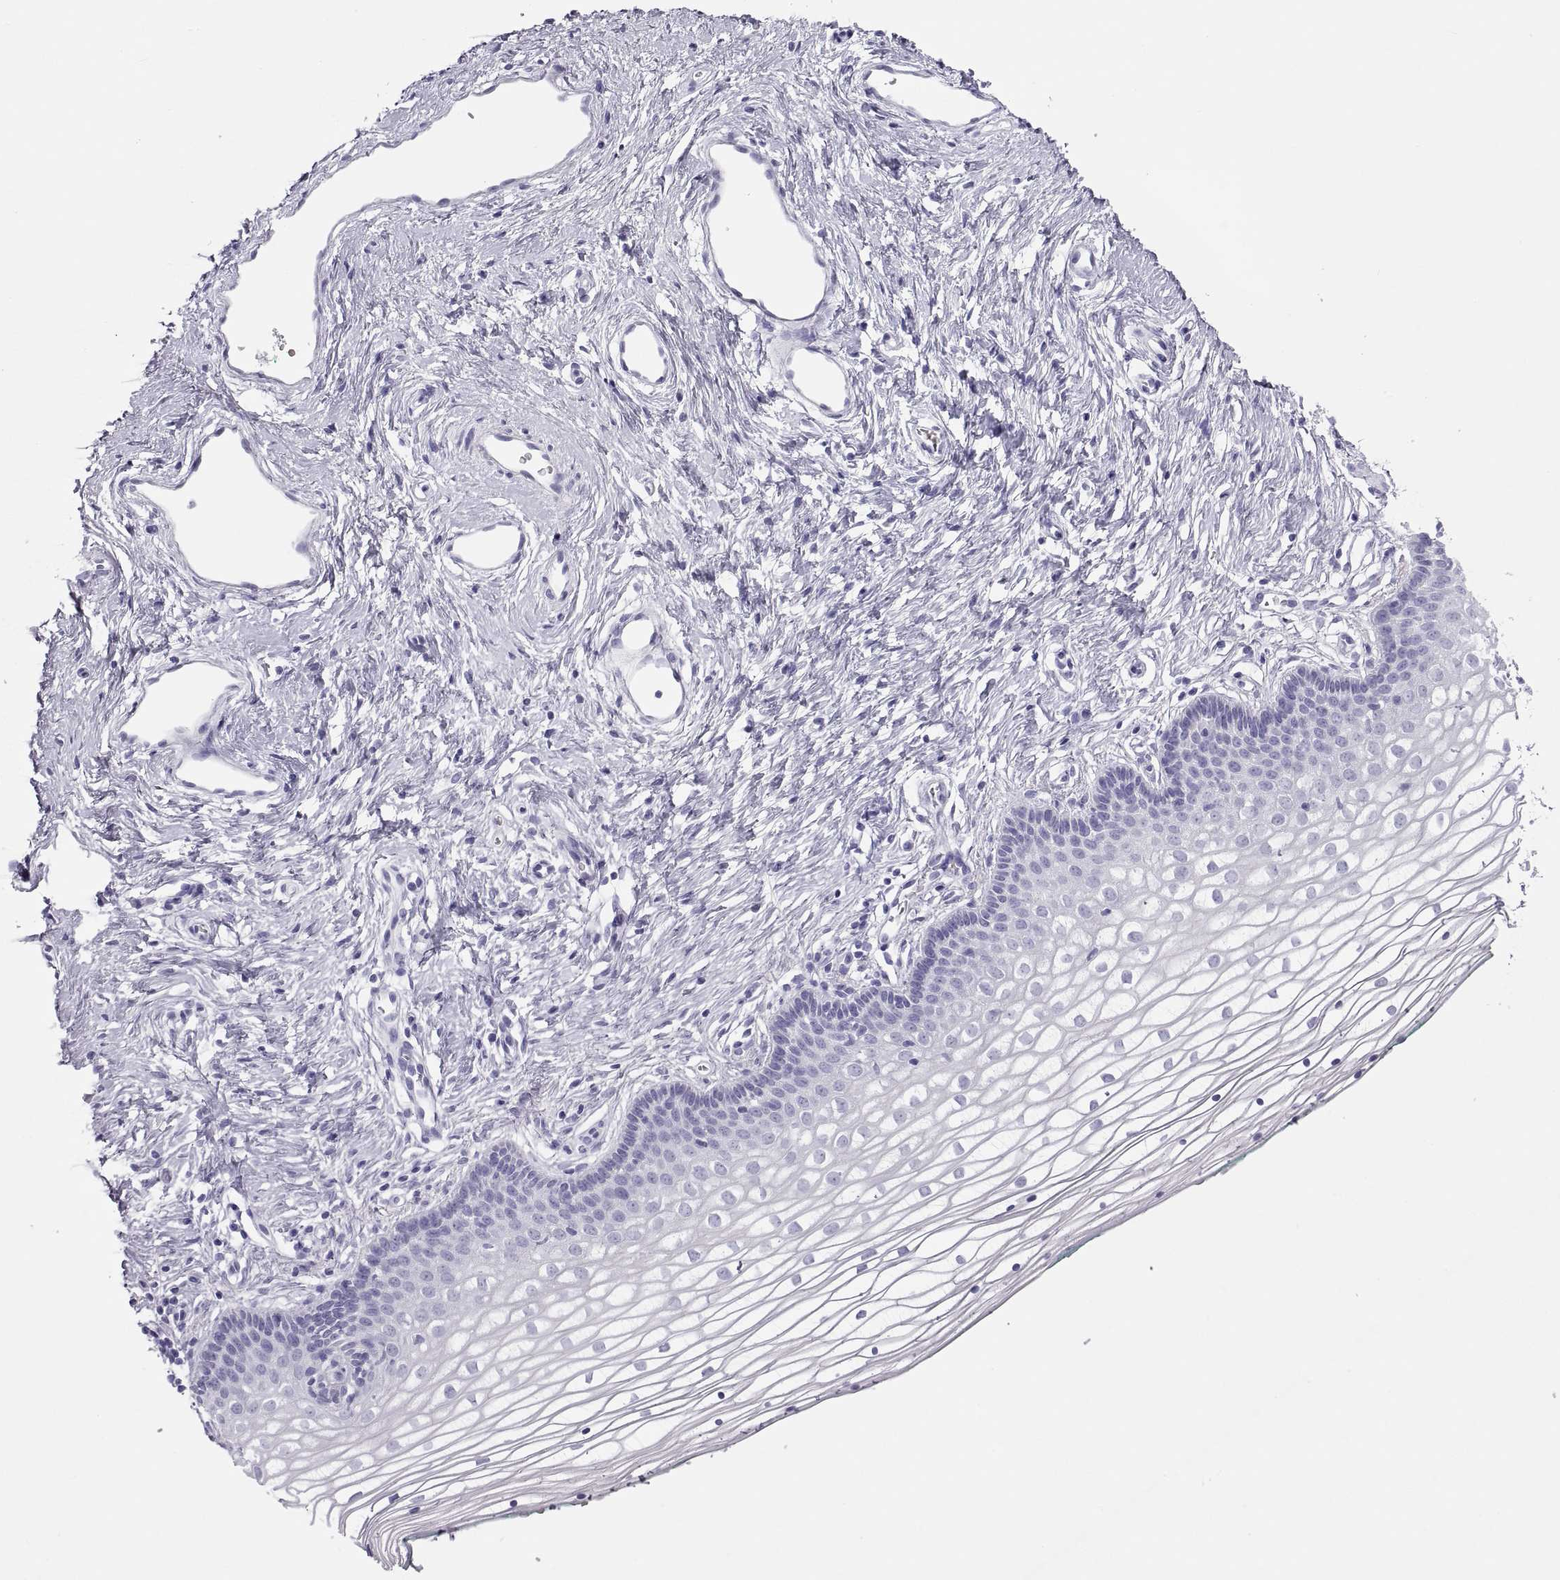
{"staining": {"intensity": "negative", "quantity": "none", "location": "none"}, "tissue": "vagina", "cell_type": "Squamous epithelial cells", "image_type": "normal", "snomed": [{"axis": "morphology", "description": "Normal tissue, NOS"}, {"axis": "topography", "description": "Vagina"}], "caption": "Vagina stained for a protein using immunohistochemistry exhibits no positivity squamous epithelial cells.", "gene": "SEMG1", "patient": {"sex": "female", "age": 36}}